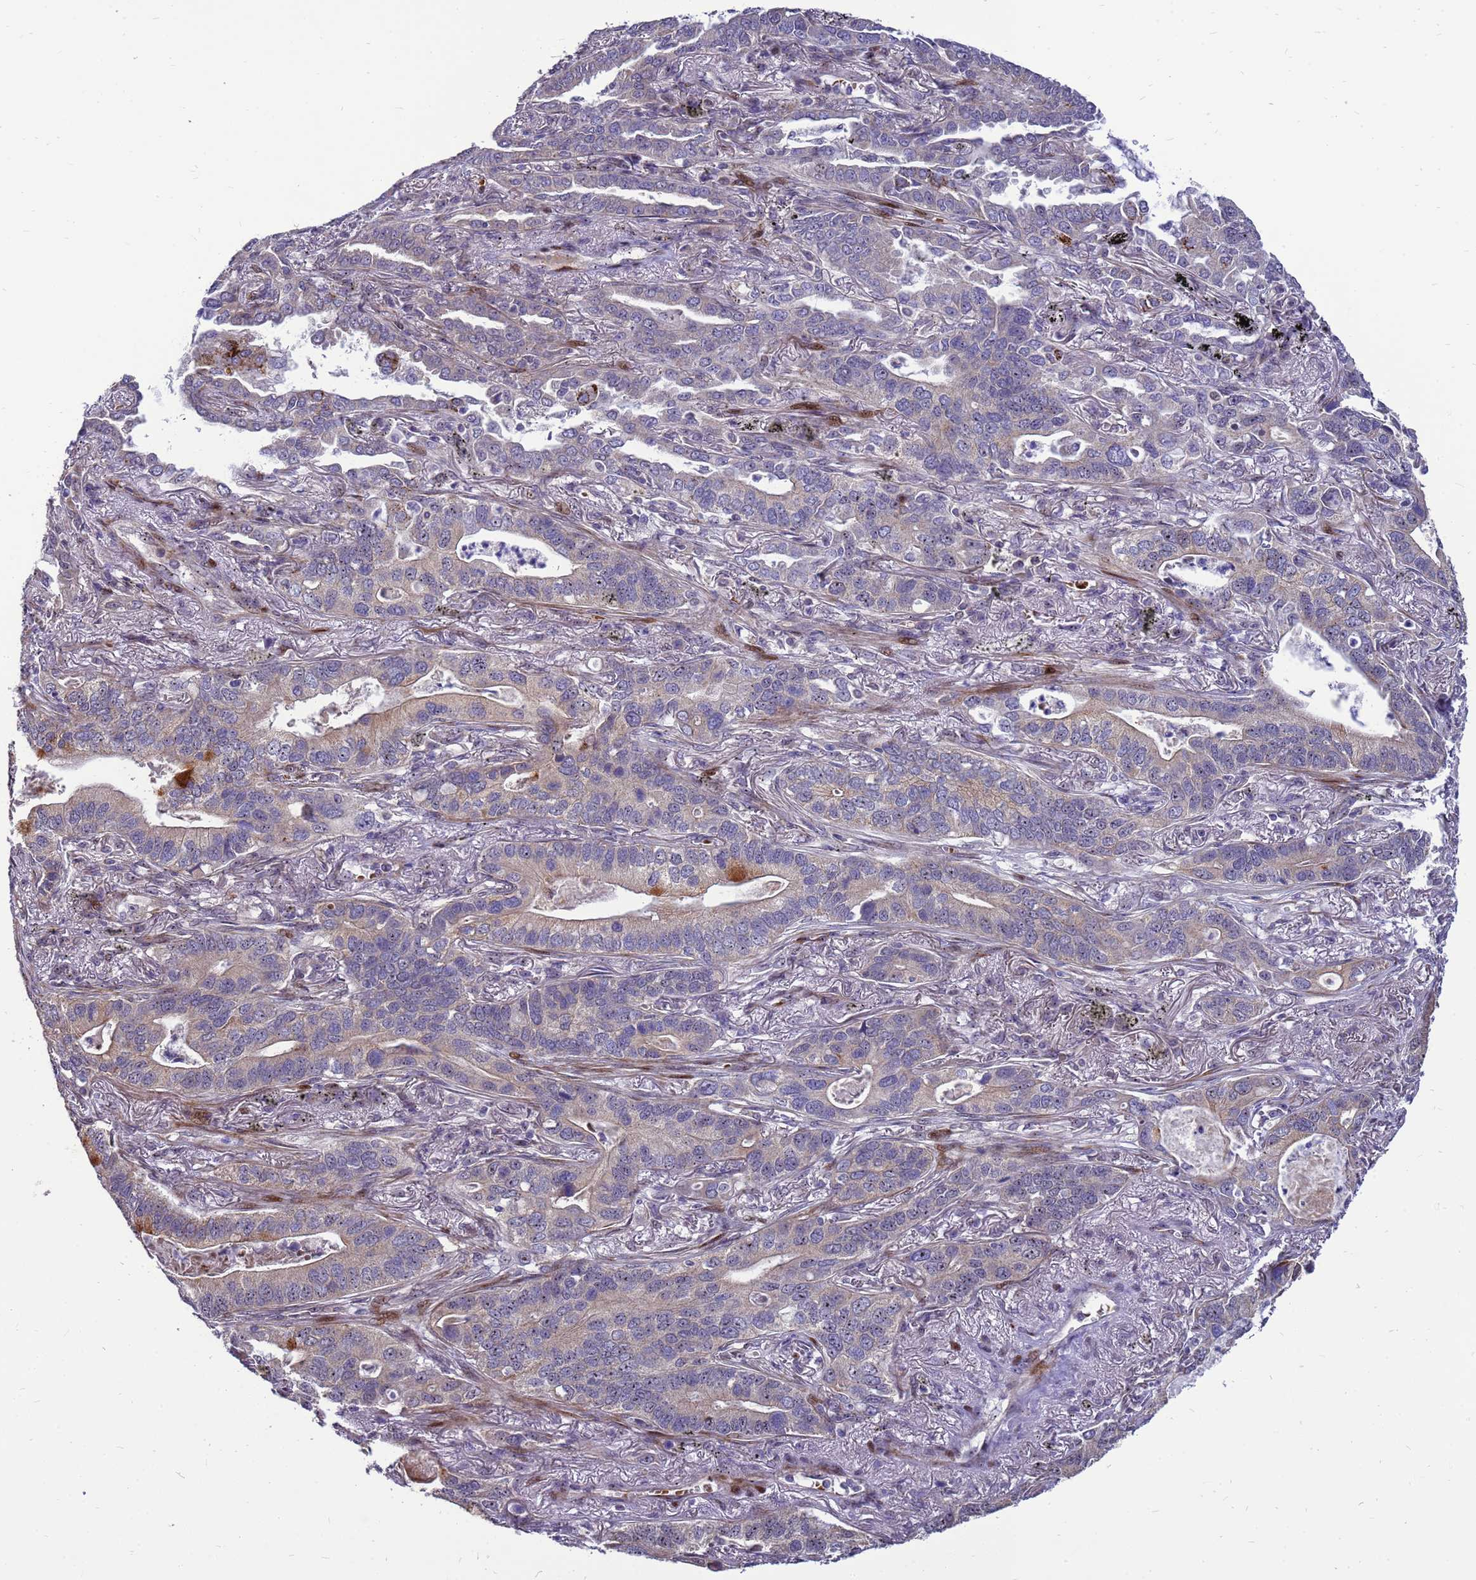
{"staining": {"intensity": "negative", "quantity": "none", "location": "none"}, "tissue": "lung cancer", "cell_type": "Tumor cells", "image_type": "cancer", "snomed": [{"axis": "morphology", "description": "Adenocarcinoma, NOS"}, {"axis": "topography", "description": "Lung"}], "caption": "Immunohistochemistry of human lung adenocarcinoma exhibits no positivity in tumor cells. Brightfield microscopy of IHC stained with DAB (3,3'-diaminobenzidine) (brown) and hematoxylin (blue), captured at high magnification.", "gene": "RSPO1", "patient": {"sex": "male", "age": 67}}